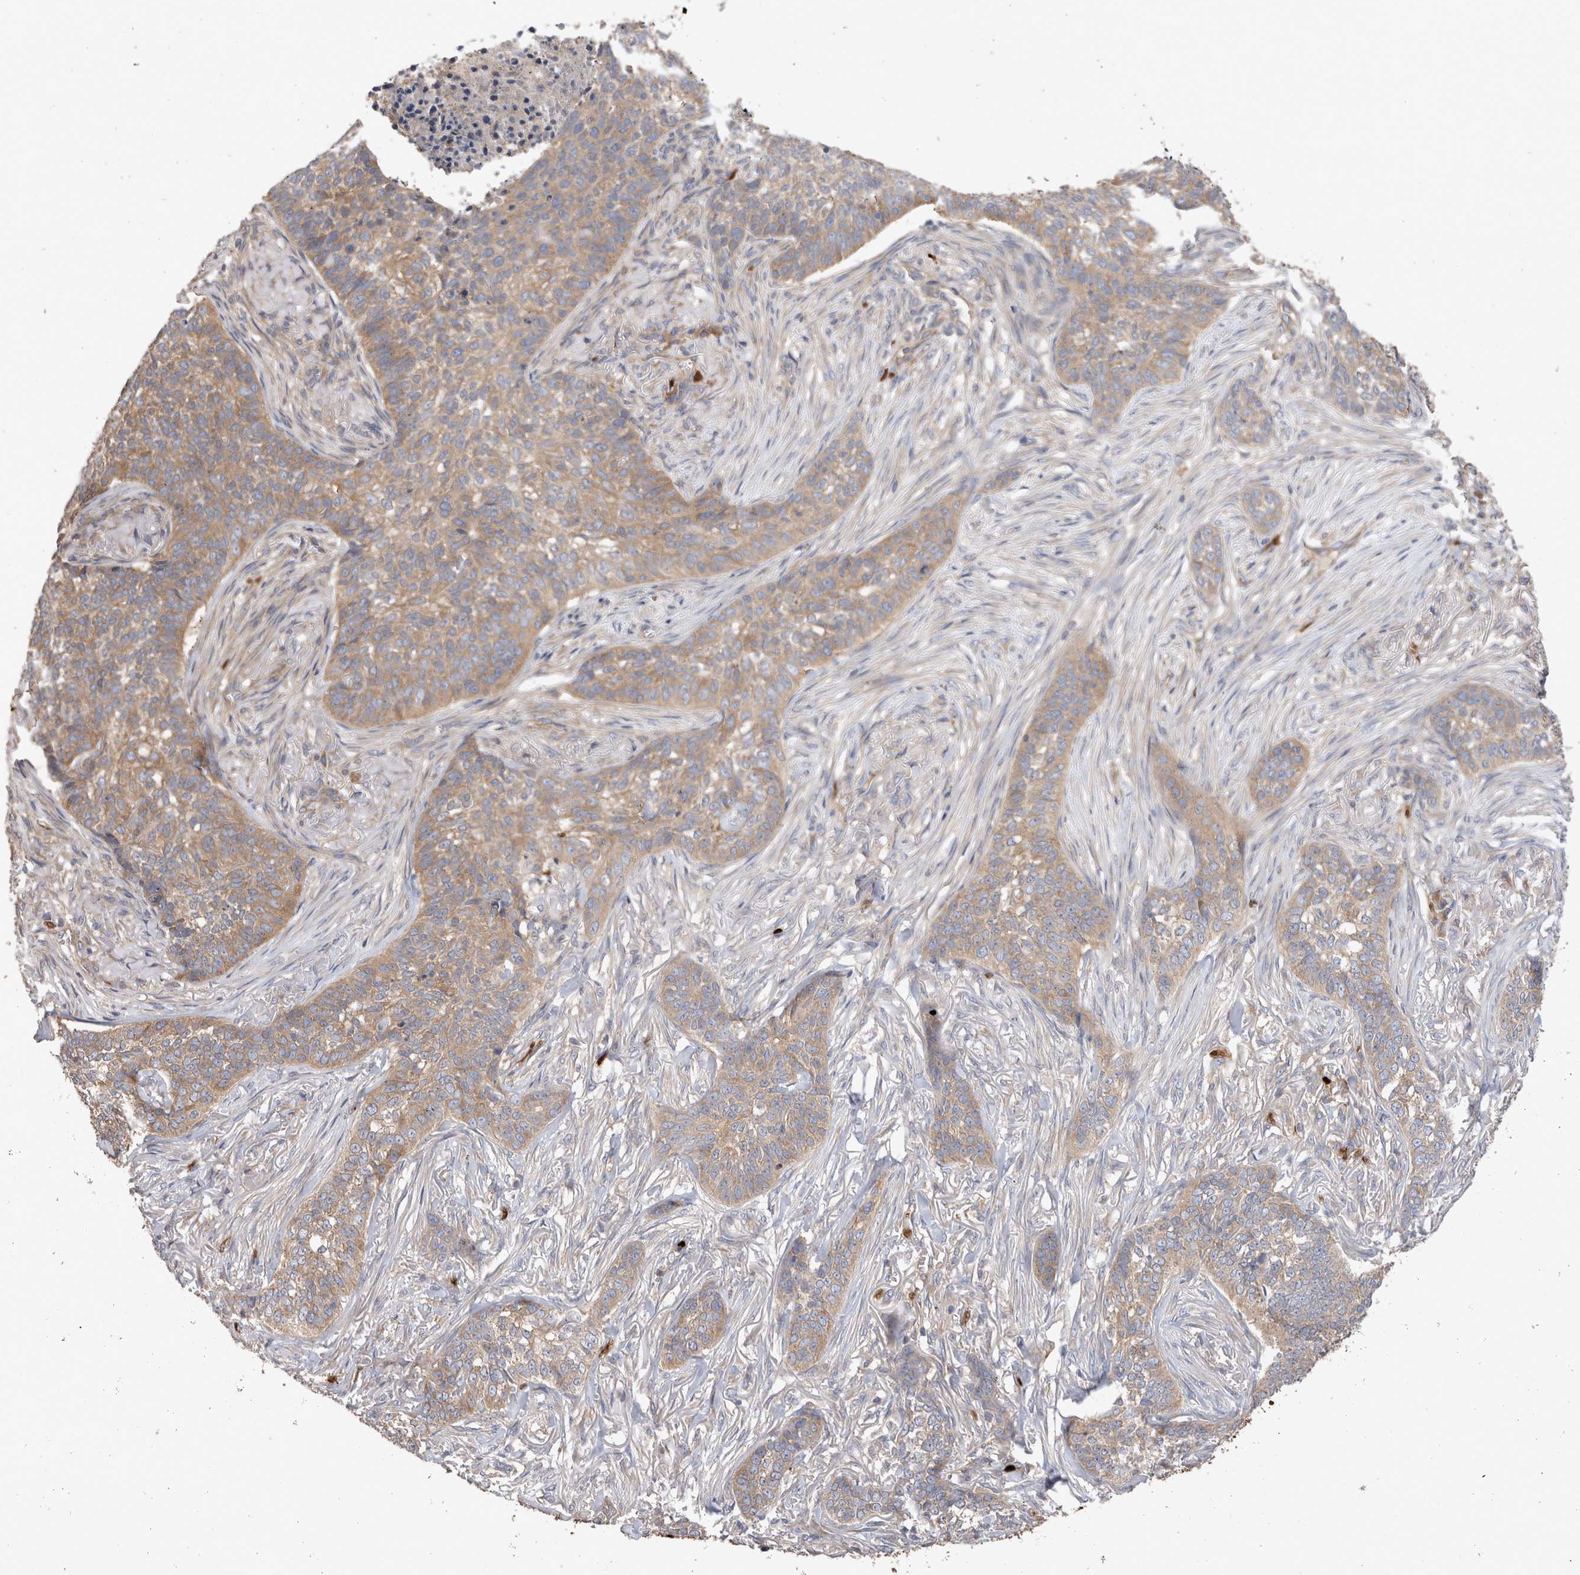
{"staining": {"intensity": "weak", "quantity": ">75%", "location": "cytoplasmic/membranous"}, "tissue": "skin cancer", "cell_type": "Tumor cells", "image_type": "cancer", "snomed": [{"axis": "morphology", "description": "Basal cell carcinoma"}, {"axis": "topography", "description": "Skin"}], "caption": "This micrograph demonstrates IHC staining of skin basal cell carcinoma, with low weak cytoplasmic/membranous positivity in approximately >75% of tumor cells.", "gene": "NXT2", "patient": {"sex": "male", "age": 85}}